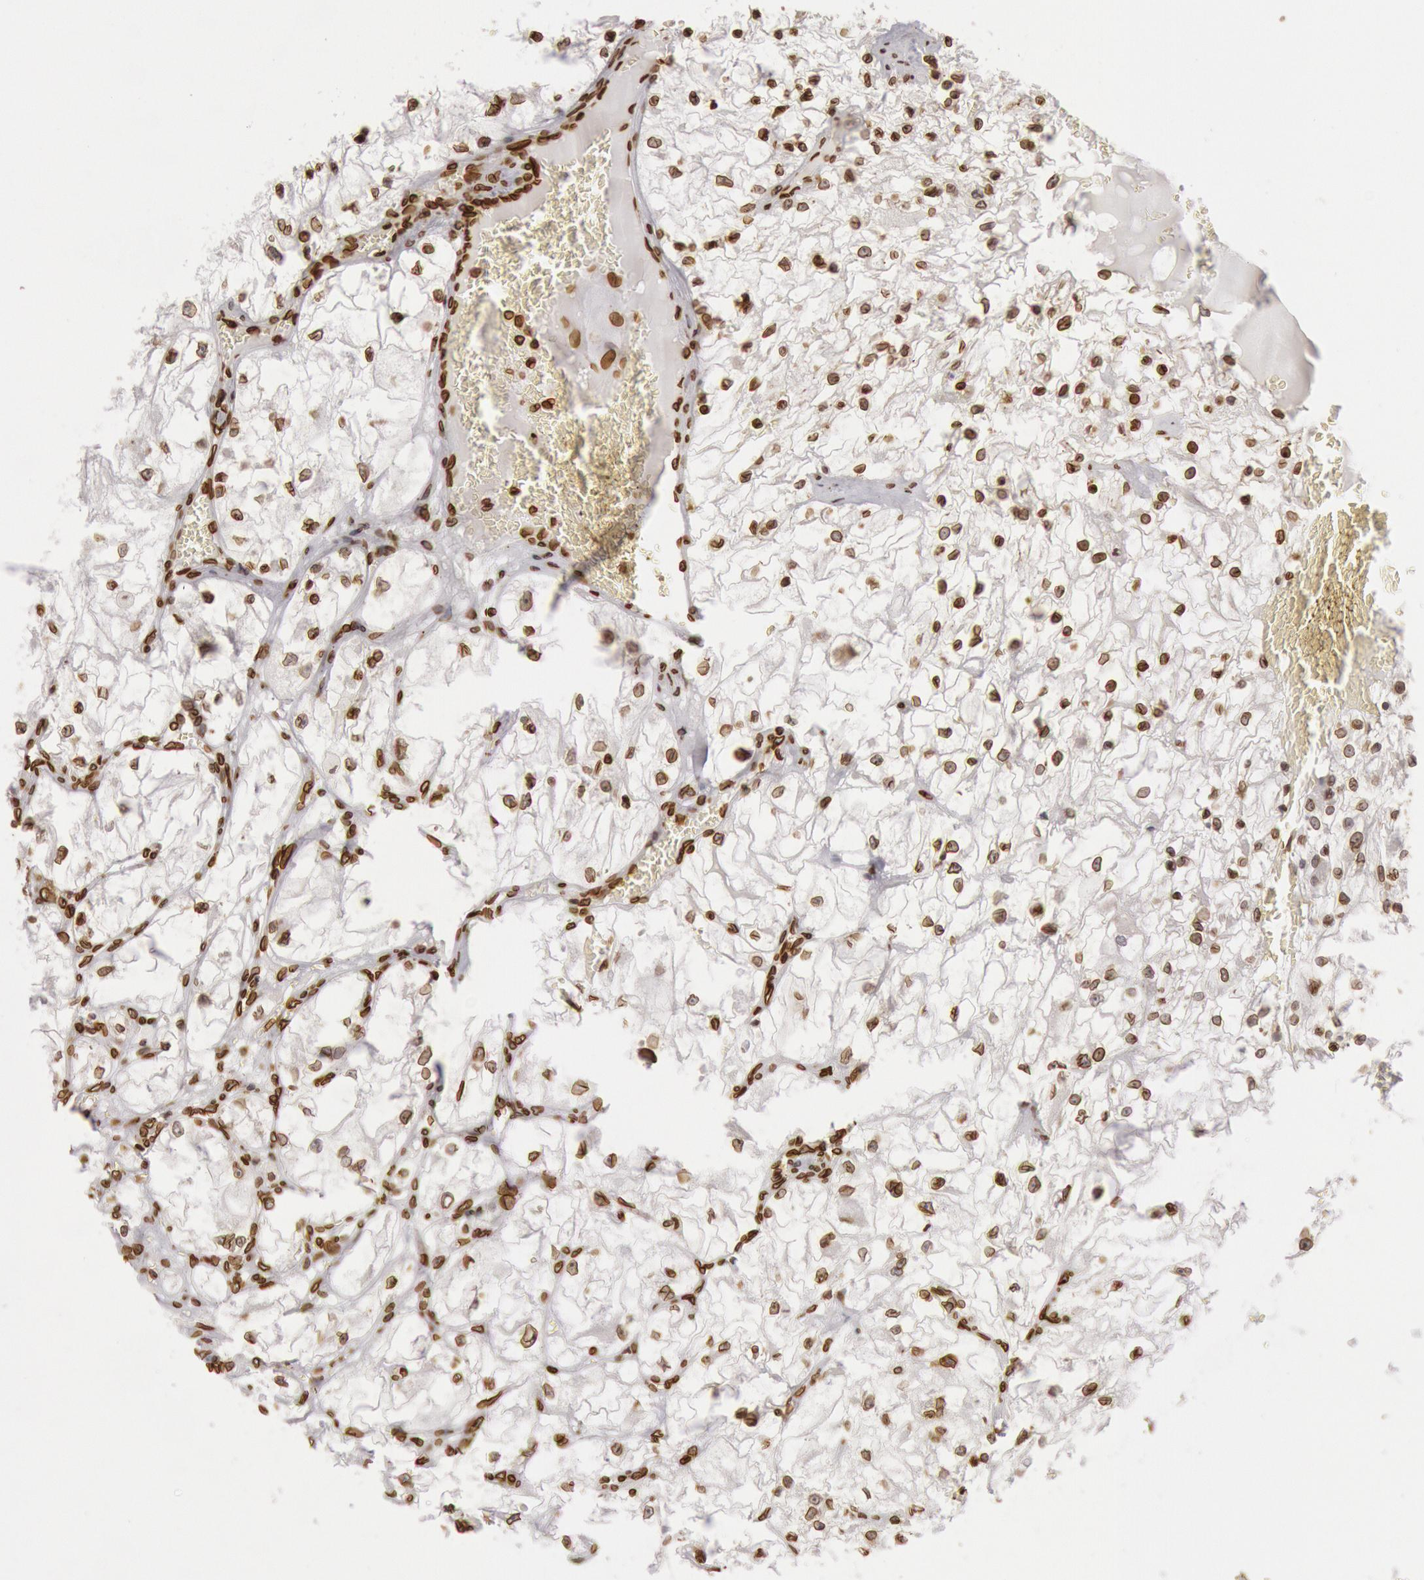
{"staining": {"intensity": "strong", "quantity": ">75%", "location": "cytoplasmic/membranous,nuclear"}, "tissue": "renal cancer", "cell_type": "Tumor cells", "image_type": "cancer", "snomed": [{"axis": "morphology", "description": "Adenocarcinoma, NOS"}, {"axis": "topography", "description": "Kidney"}], "caption": "Immunohistochemical staining of renal adenocarcinoma exhibits high levels of strong cytoplasmic/membranous and nuclear staining in approximately >75% of tumor cells.", "gene": "SUN2", "patient": {"sex": "male", "age": 61}}